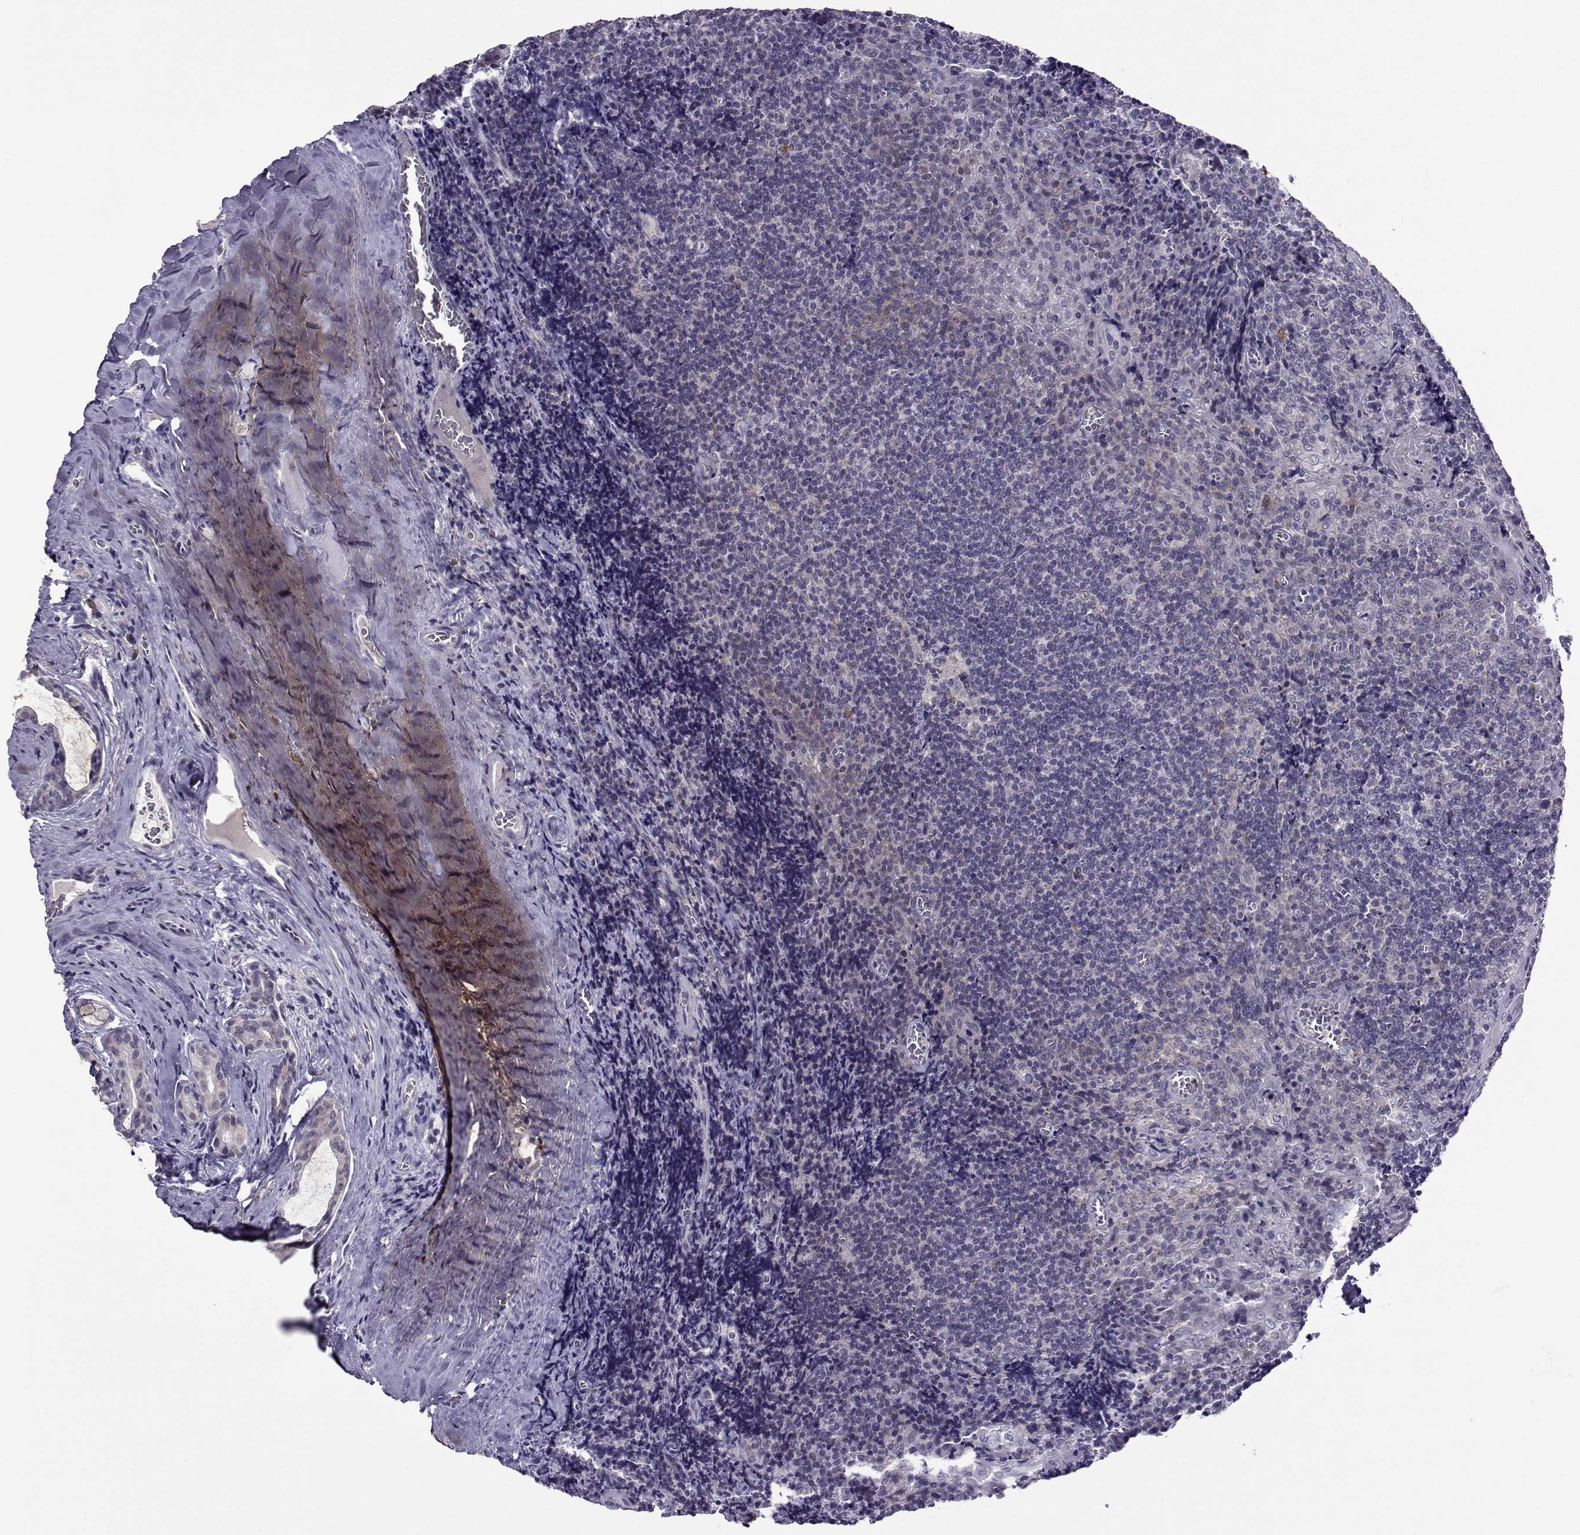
{"staining": {"intensity": "moderate", "quantity": "25%-75%", "location": "cytoplasmic/membranous"}, "tissue": "tonsil", "cell_type": "Germinal center cells", "image_type": "normal", "snomed": [{"axis": "morphology", "description": "Normal tissue, NOS"}, {"axis": "morphology", "description": "Inflammation, NOS"}, {"axis": "topography", "description": "Tonsil"}], "caption": "Immunohistochemistry (IHC) image of unremarkable tonsil: human tonsil stained using immunohistochemistry demonstrates medium levels of moderate protein expression localized specifically in the cytoplasmic/membranous of germinal center cells, appearing as a cytoplasmic/membranous brown color.", "gene": "DDX20", "patient": {"sex": "female", "age": 31}}